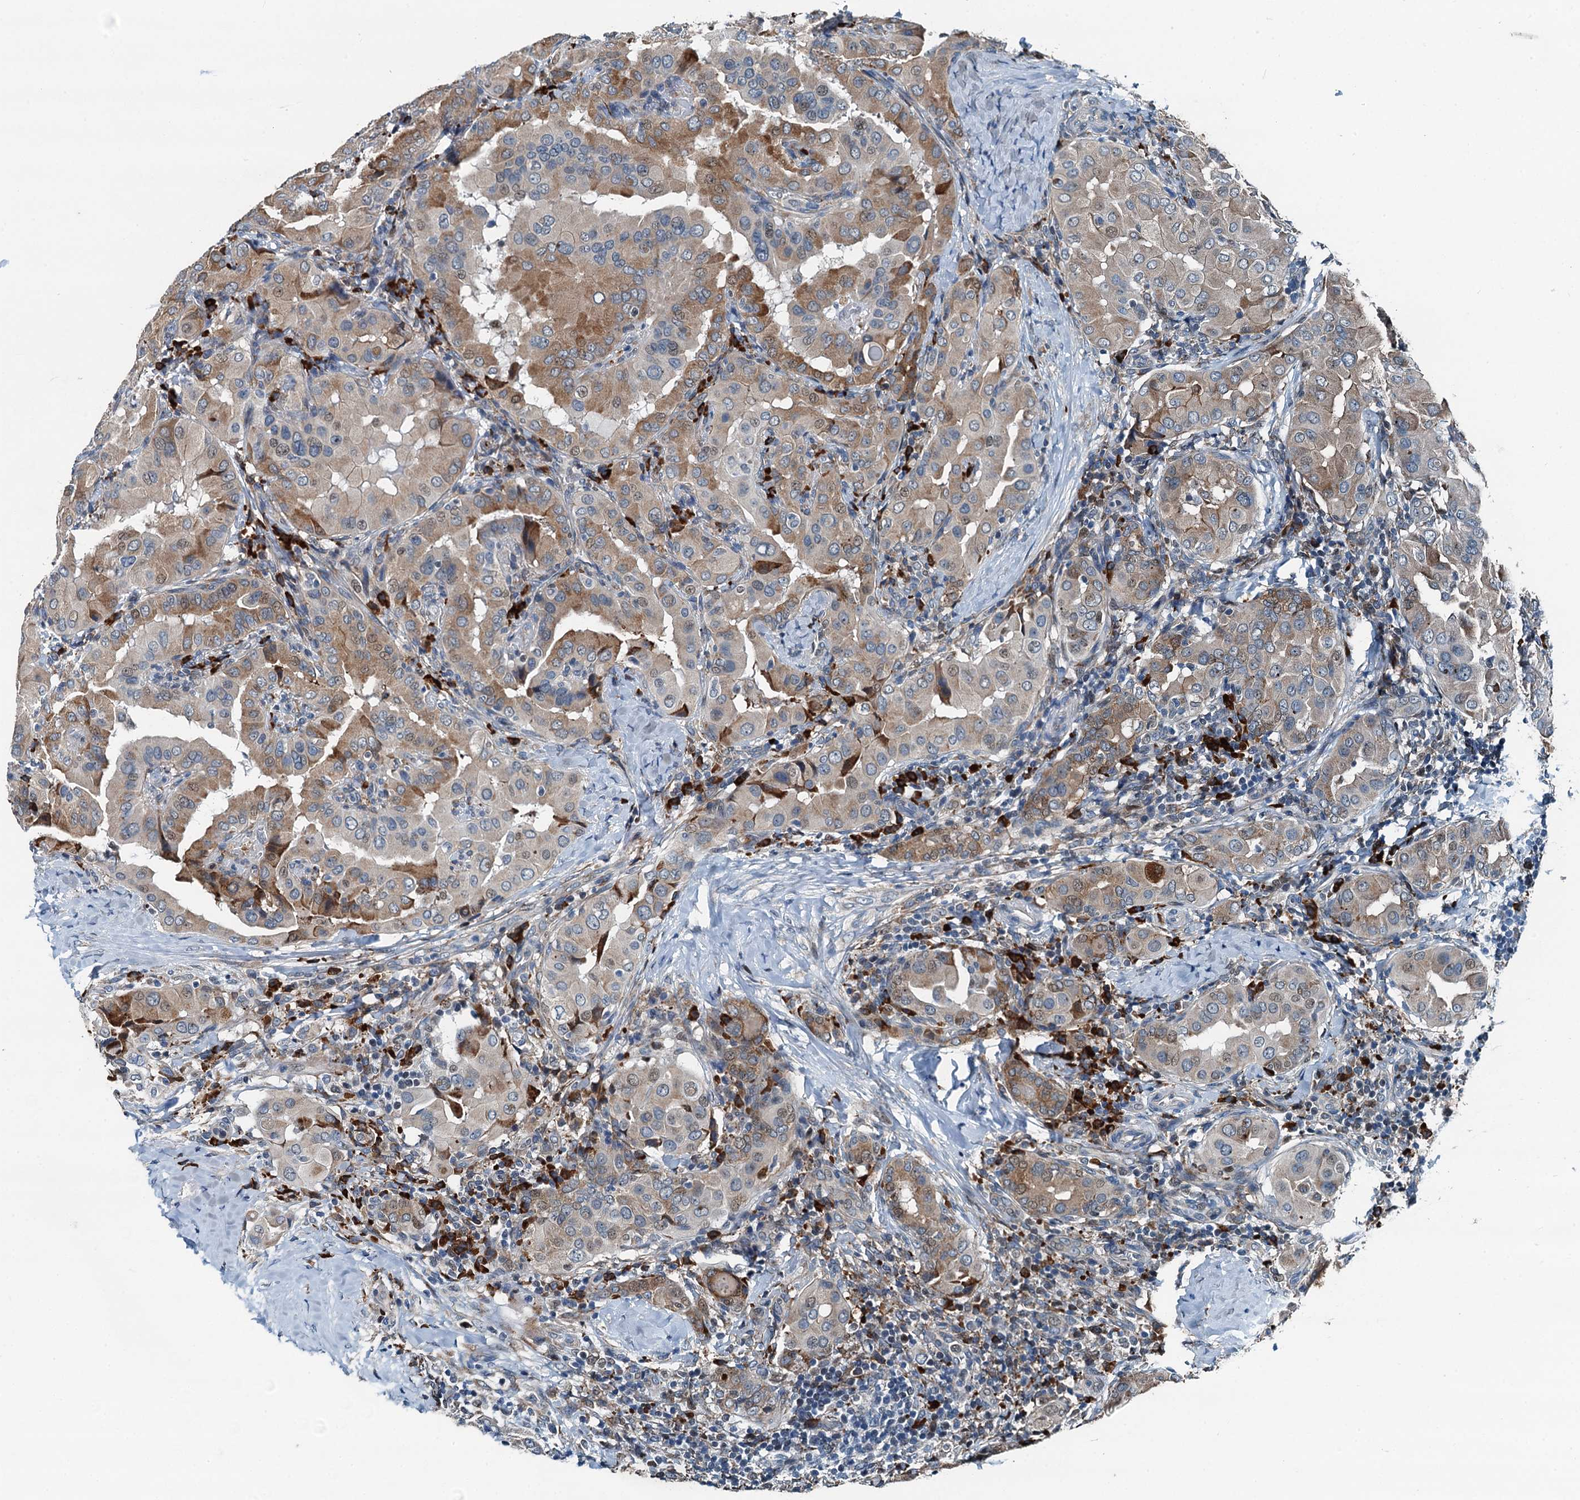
{"staining": {"intensity": "moderate", "quantity": "25%-75%", "location": "cytoplasmic/membranous"}, "tissue": "thyroid cancer", "cell_type": "Tumor cells", "image_type": "cancer", "snomed": [{"axis": "morphology", "description": "Papillary adenocarcinoma, NOS"}, {"axis": "topography", "description": "Thyroid gland"}], "caption": "Immunohistochemical staining of thyroid cancer (papillary adenocarcinoma) demonstrates moderate cytoplasmic/membranous protein staining in about 25%-75% of tumor cells.", "gene": "TAMALIN", "patient": {"sex": "male", "age": 33}}